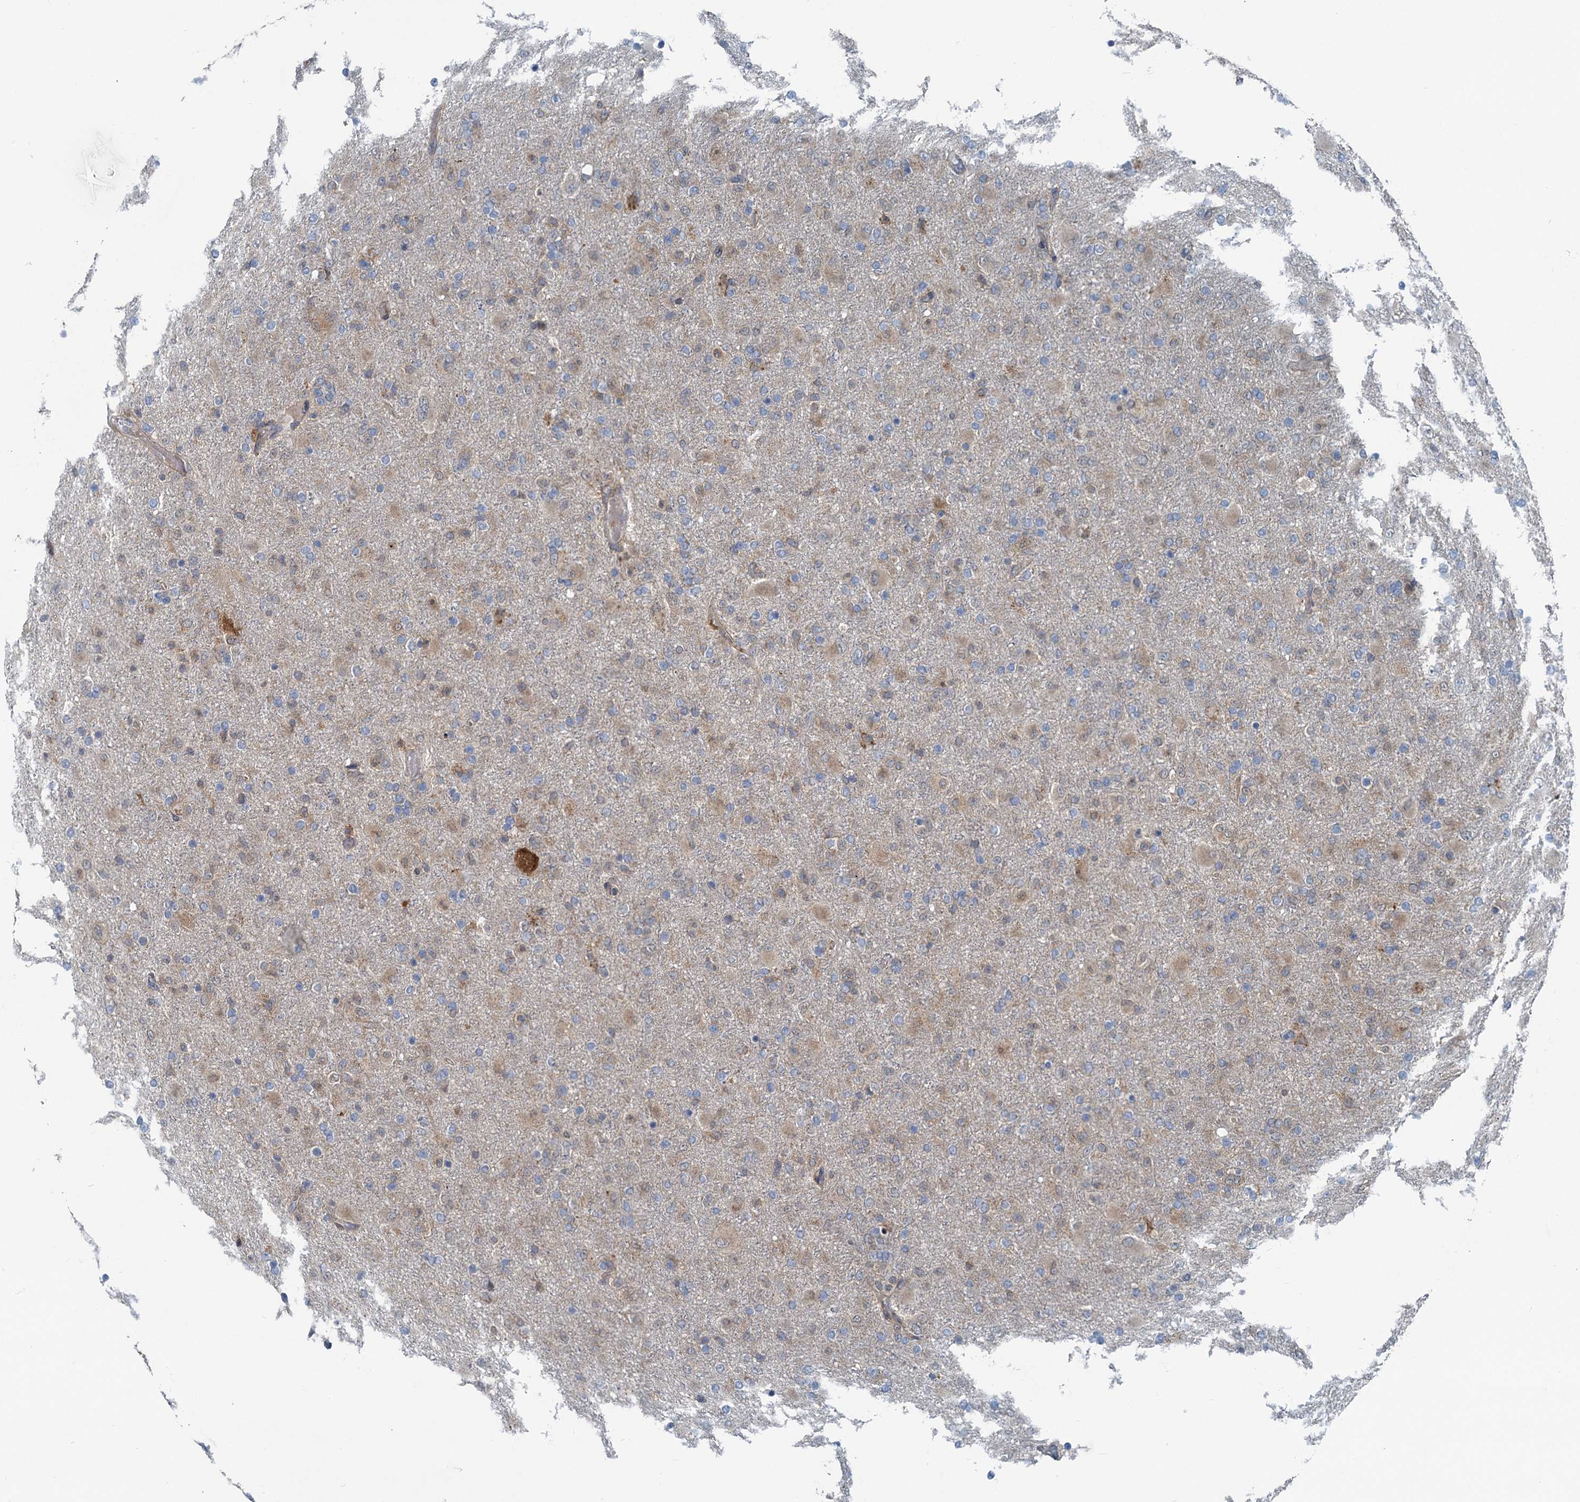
{"staining": {"intensity": "weak", "quantity": "25%-75%", "location": "cytoplasmic/membranous"}, "tissue": "glioma", "cell_type": "Tumor cells", "image_type": "cancer", "snomed": [{"axis": "morphology", "description": "Glioma, malignant, Low grade"}, {"axis": "topography", "description": "Brain"}], "caption": "Protein staining of malignant glioma (low-grade) tissue shows weak cytoplasmic/membranous expression in approximately 25%-75% of tumor cells.", "gene": "GCLM", "patient": {"sex": "male", "age": 65}}